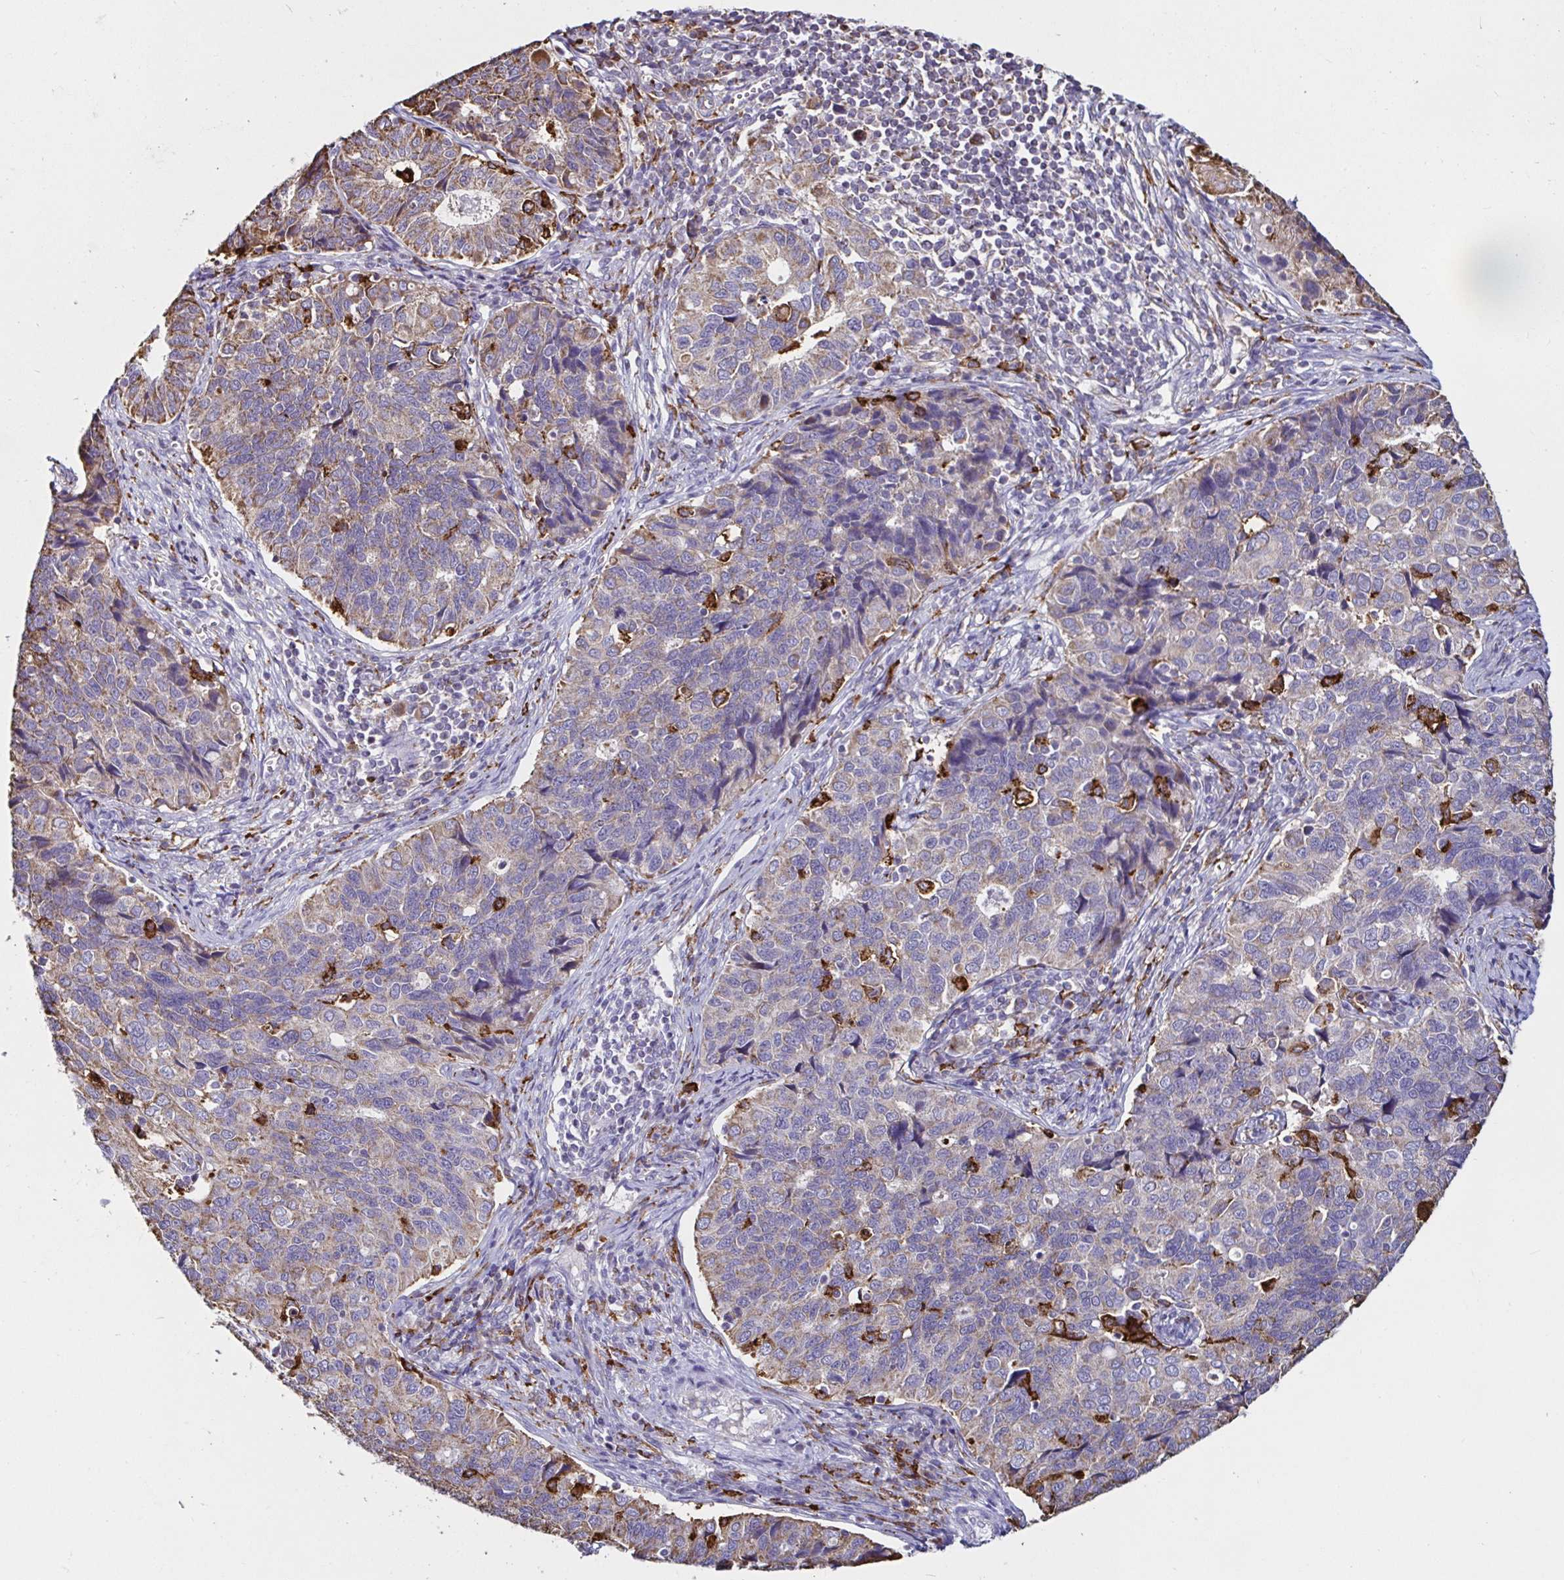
{"staining": {"intensity": "weak", "quantity": ">75%", "location": "cytoplasmic/membranous"}, "tissue": "endometrial cancer", "cell_type": "Tumor cells", "image_type": "cancer", "snomed": [{"axis": "morphology", "description": "Adenocarcinoma, NOS"}, {"axis": "topography", "description": "Endometrium"}], "caption": "High-magnification brightfield microscopy of adenocarcinoma (endometrial) stained with DAB (brown) and counterstained with hematoxylin (blue). tumor cells exhibit weak cytoplasmic/membranous expression is present in approximately>75% of cells. The protein of interest is stained brown, and the nuclei are stained in blue (DAB (3,3'-diaminobenzidine) IHC with brightfield microscopy, high magnification).", "gene": "MSR1", "patient": {"sex": "female", "age": 43}}